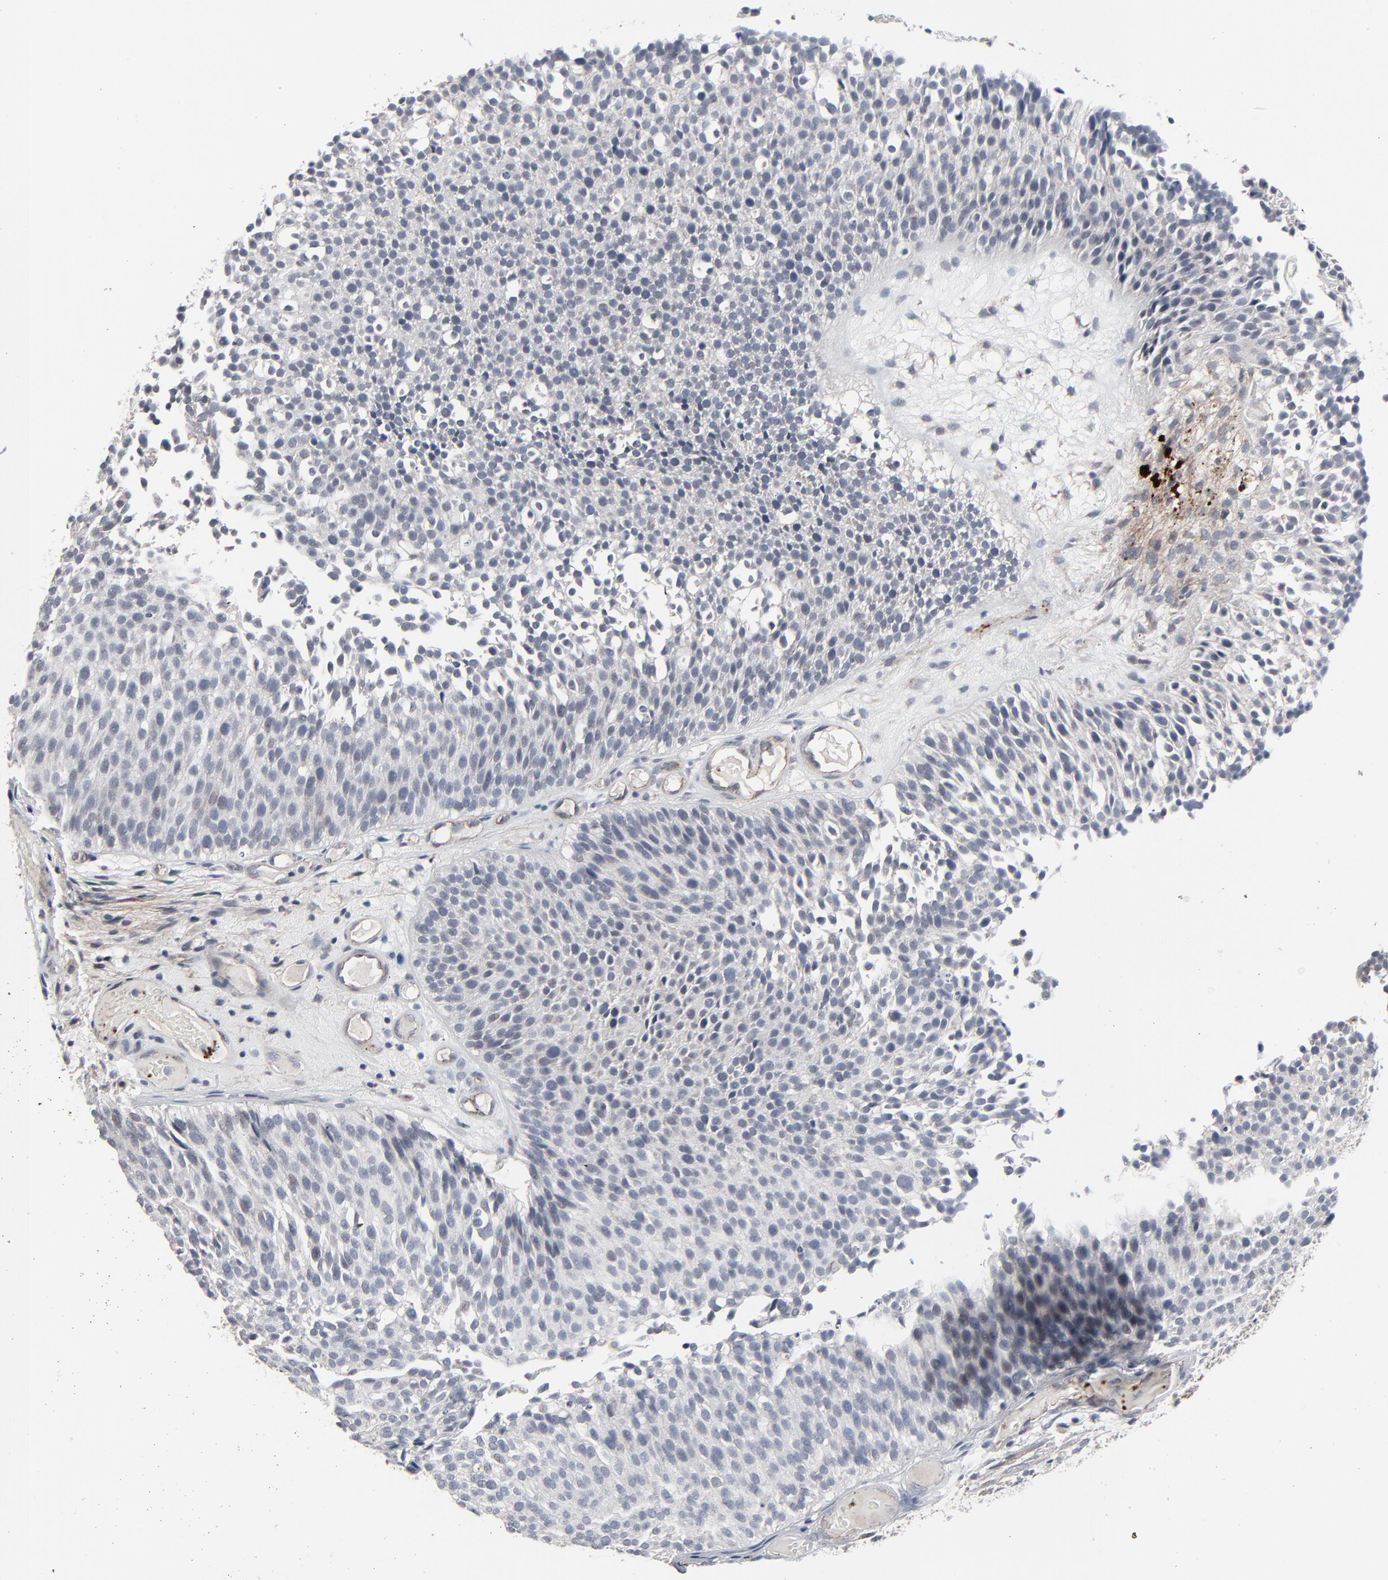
{"staining": {"intensity": "negative", "quantity": "none", "location": "none"}, "tissue": "urothelial cancer", "cell_type": "Tumor cells", "image_type": "cancer", "snomed": [{"axis": "morphology", "description": "Urothelial carcinoma, Low grade"}, {"axis": "topography", "description": "Urinary bladder"}], "caption": "The histopathology image displays no staining of tumor cells in urothelial cancer.", "gene": "JAM3", "patient": {"sex": "male", "age": 85}}